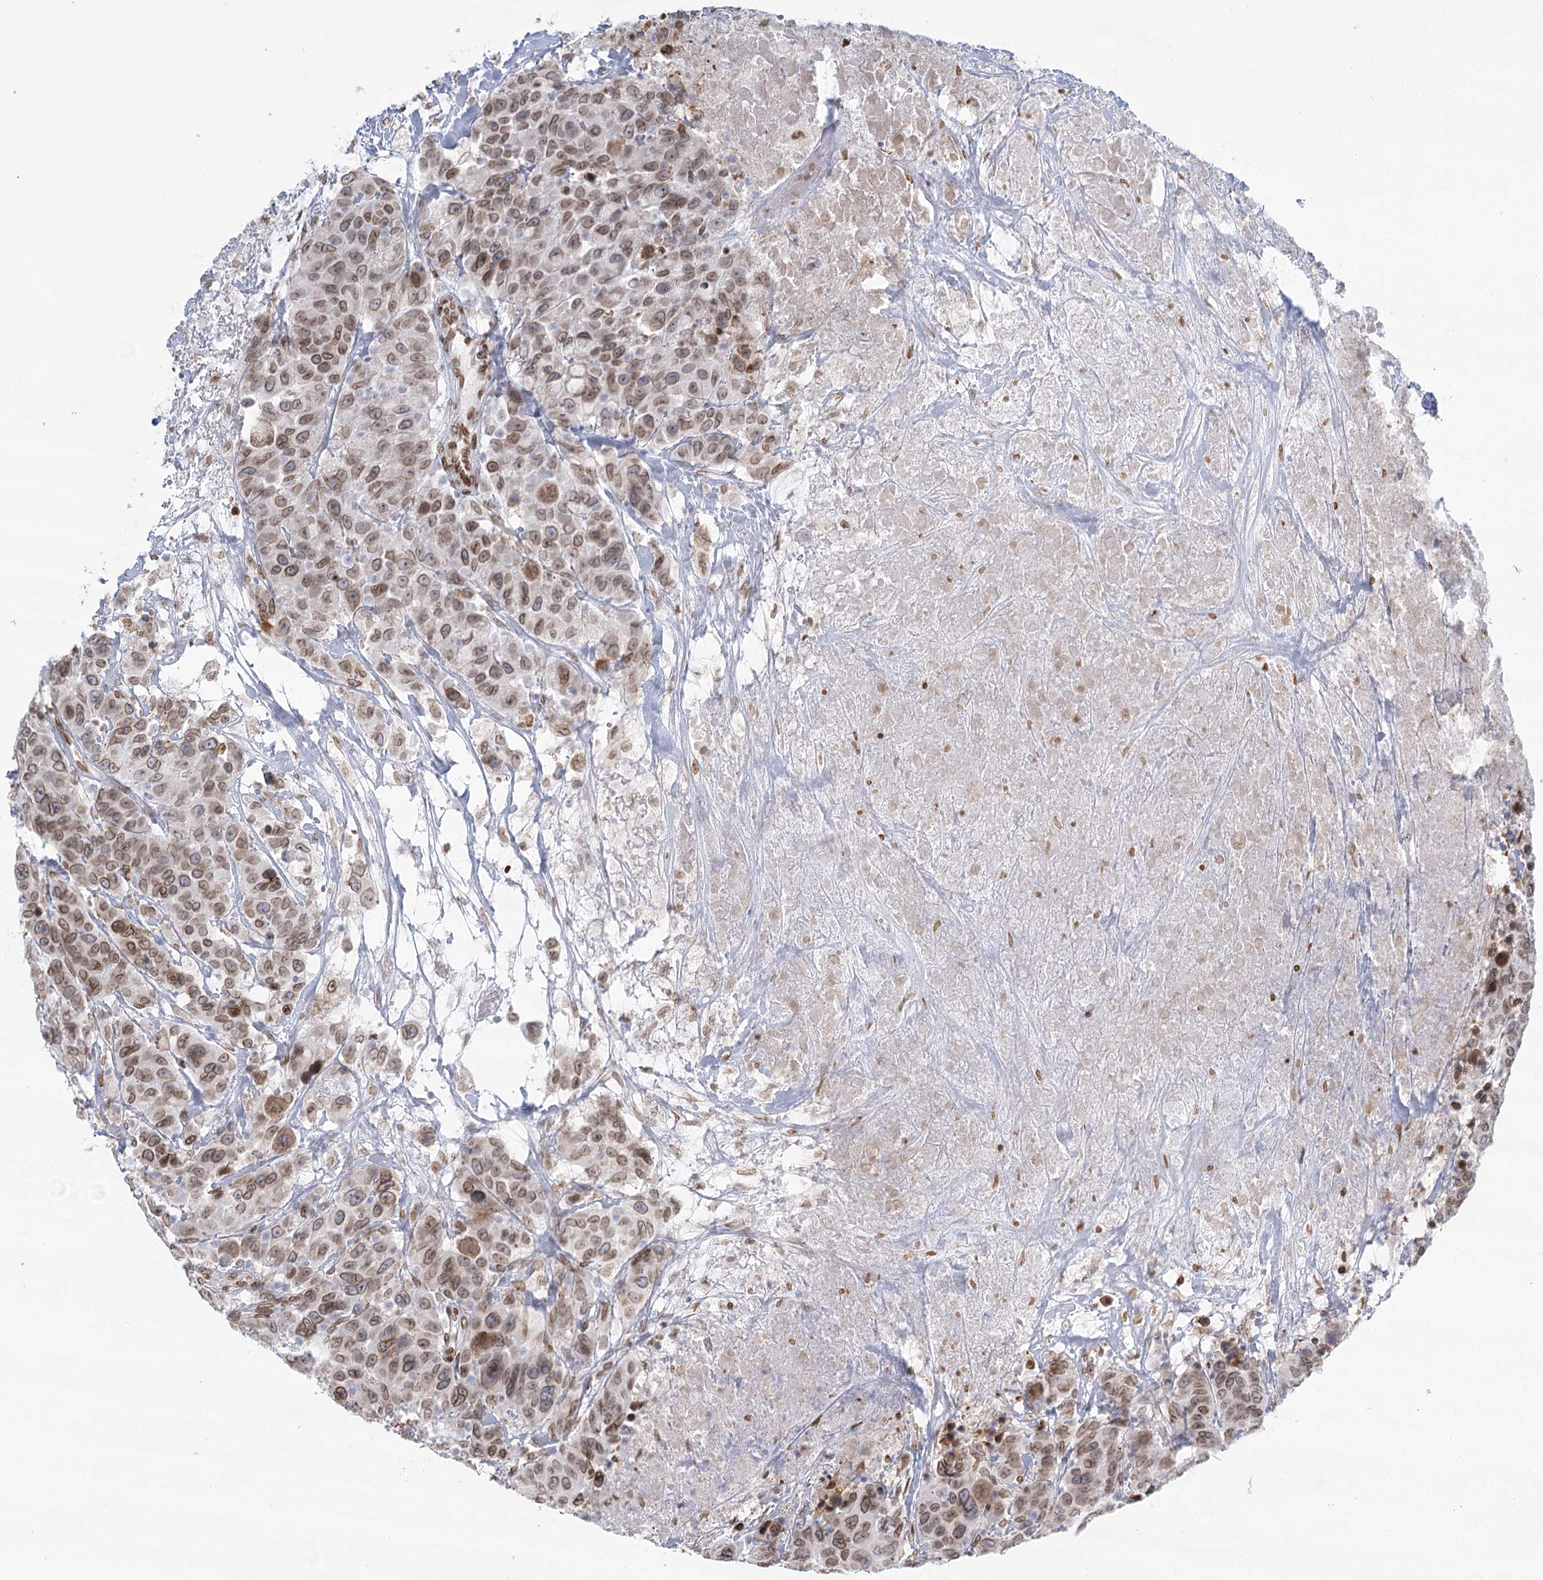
{"staining": {"intensity": "moderate", "quantity": ">75%", "location": "cytoplasmic/membranous,nuclear"}, "tissue": "breast cancer", "cell_type": "Tumor cells", "image_type": "cancer", "snomed": [{"axis": "morphology", "description": "Duct carcinoma"}, {"axis": "topography", "description": "Breast"}], "caption": "Moderate cytoplasmic/membranous and nuclear positivity for a protein is seen in approximately >75% of tumor cells of intraductal carcinoma (breast) using IHC.", "gene": "VWA5A", "patient": {"sex": "female", "age": 37}}